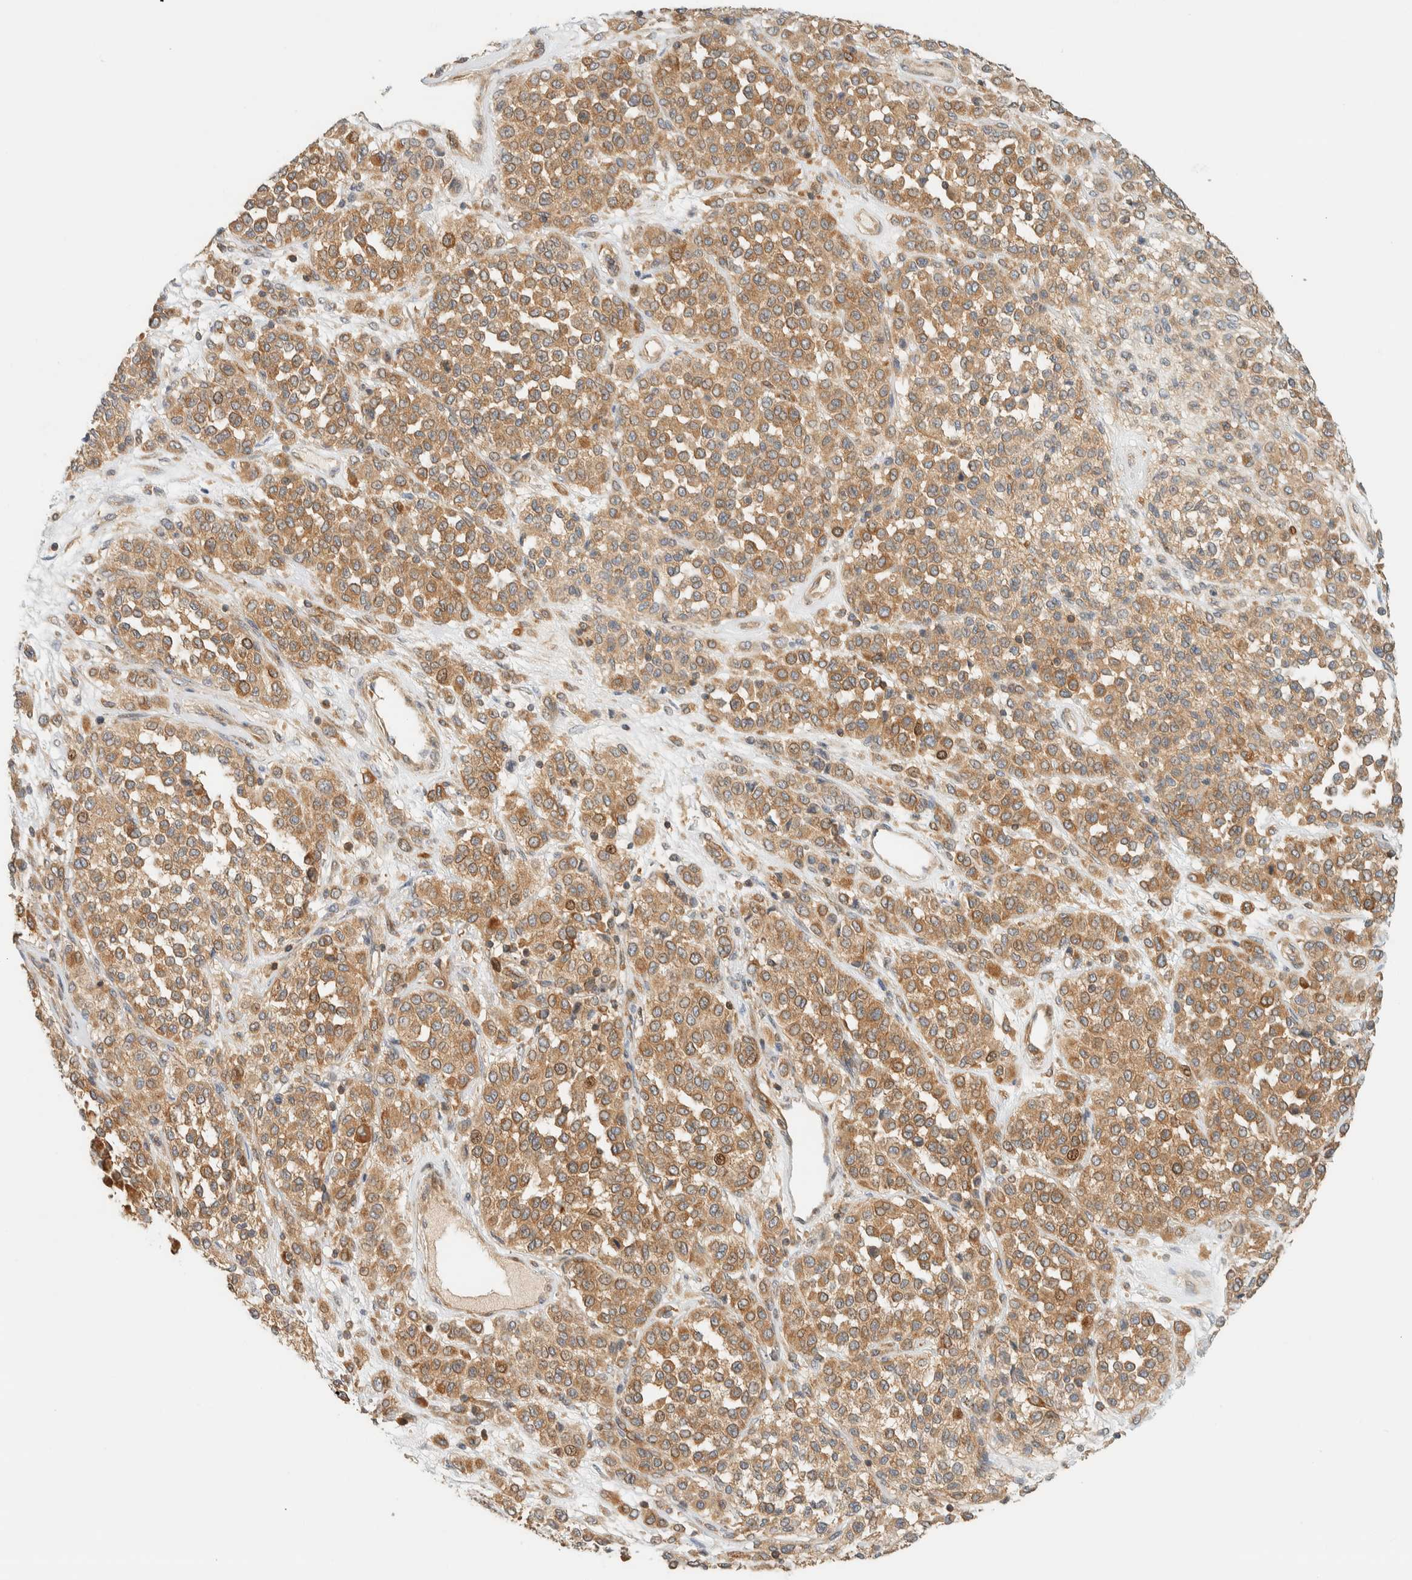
{"staining": {"intensity": "moderate", "quantity": ">75%", "location": "cytoplasmic/membranous"}, "tissue": "melanoma", "cell_type": "Tumor cells", "image_type": "cancer", "snomed": [{"axis": "morphology", "description": "Malignant melanoma, Metastatic site"}, {"axis": "topography", "description": "Pancreas"}], "caption": "A brown stain highlights moderate cytoplasmic/membranous expression of a protein in human malignant melanoma (metastatic site) tumor cells.", "gene": "ARFGEF1", "patient": {"sex": "female", "age": 30}}